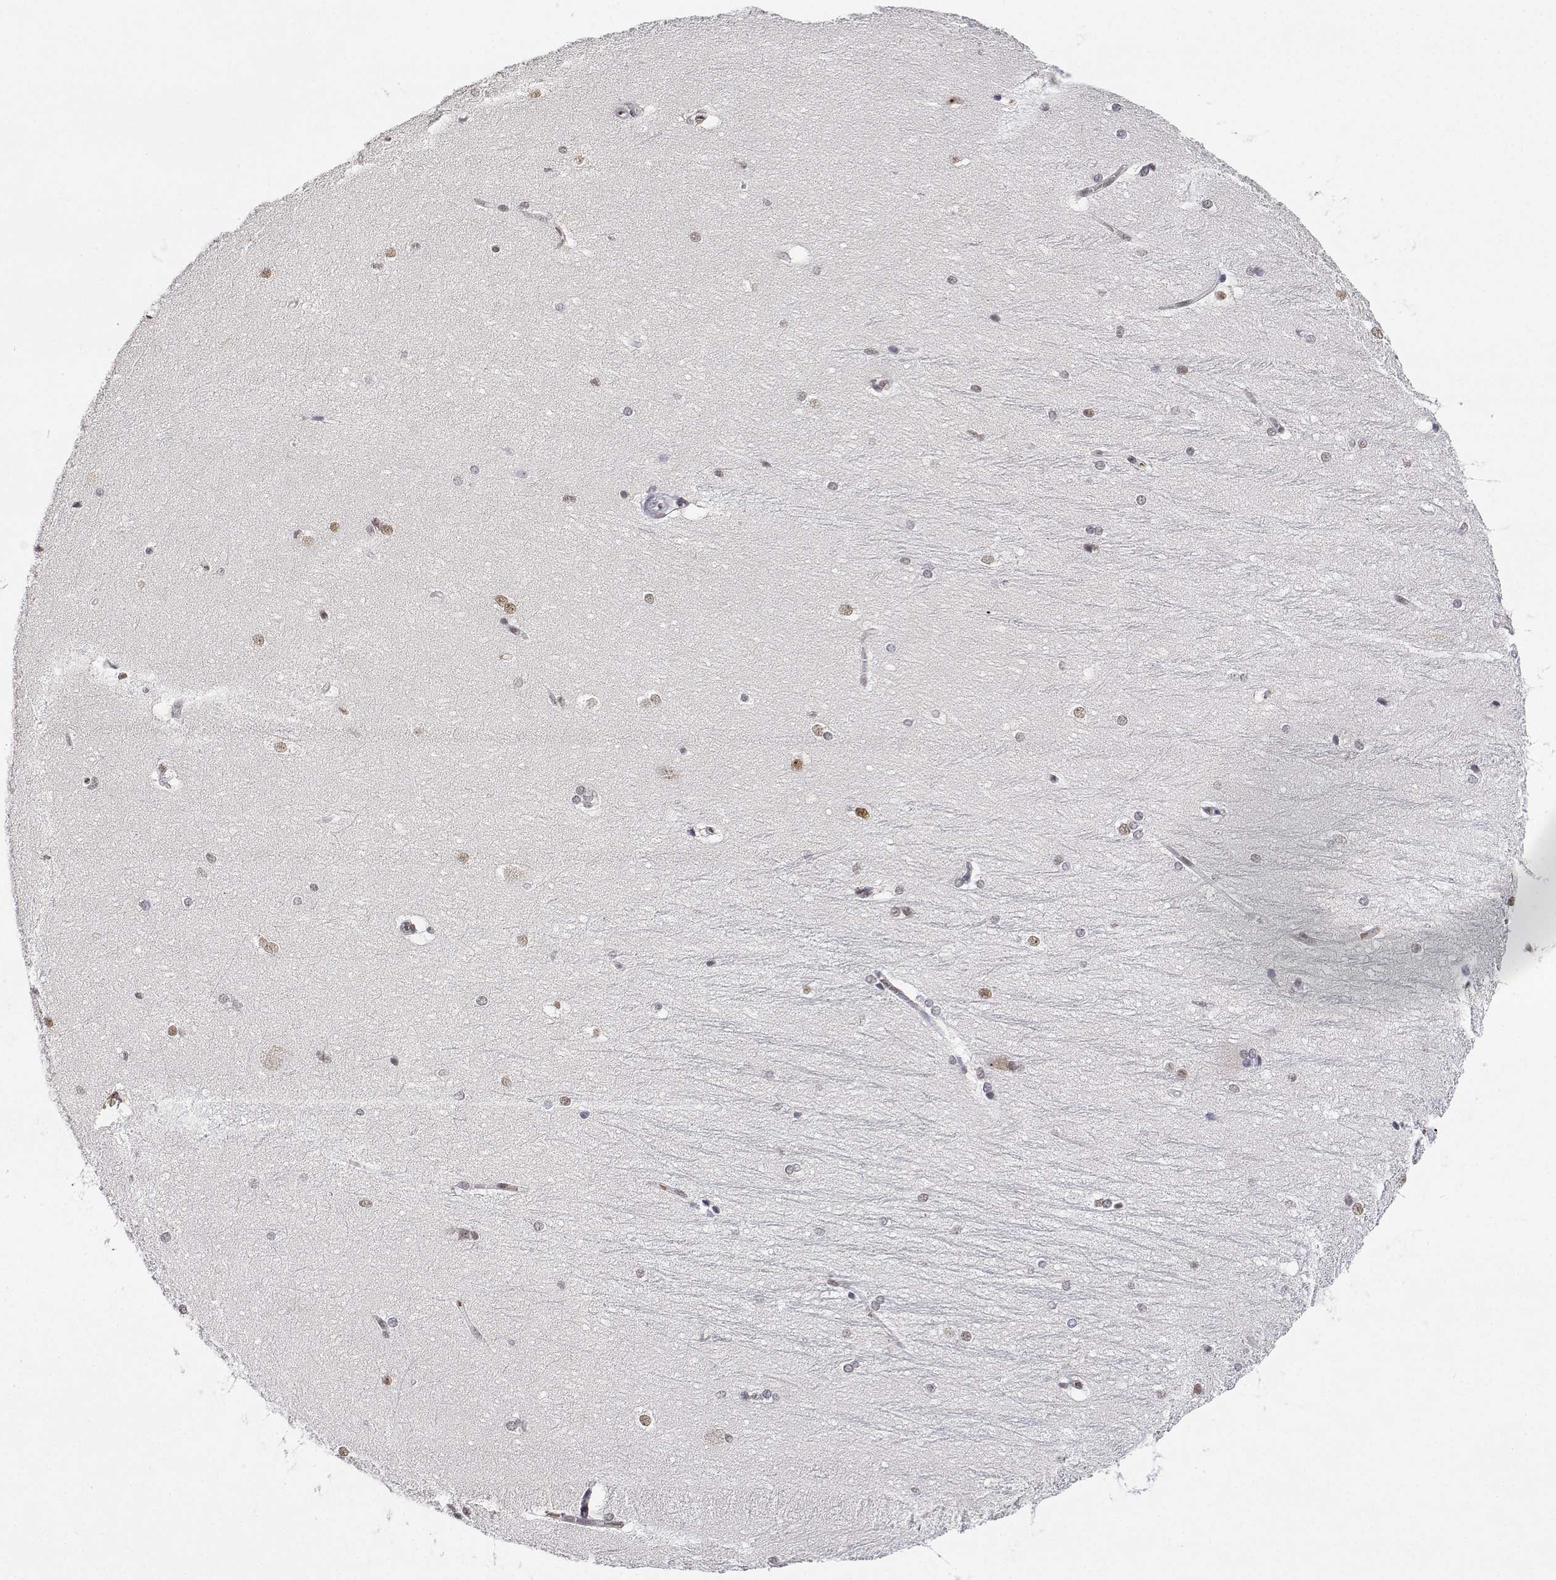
{"staining": {"intensity": "moderate", "quantity": "<25%", "location": "nuclear"}, "tissue": "hippocampus", "cell_type": "Glial cells", "image_type": "normal", "snomed": [{"axis": "morphology", "description": "Normal tissue, NOS"}, {"axis": "topography", "description": "Cerebral cortex"}, {"axis": "topography", "description": "Hippocampus"}], "caption": "IHC histopathology image of unremarkable hippocampus: human hippocampus stained using immunohistochemistry (IHC) shows low levels of moderate protein expression localized specifically in the nuclear of glial cells, appearing as a nuclear brown color.", "gene": "ADAR", "patient": {"sex": "female", "age": 19}}